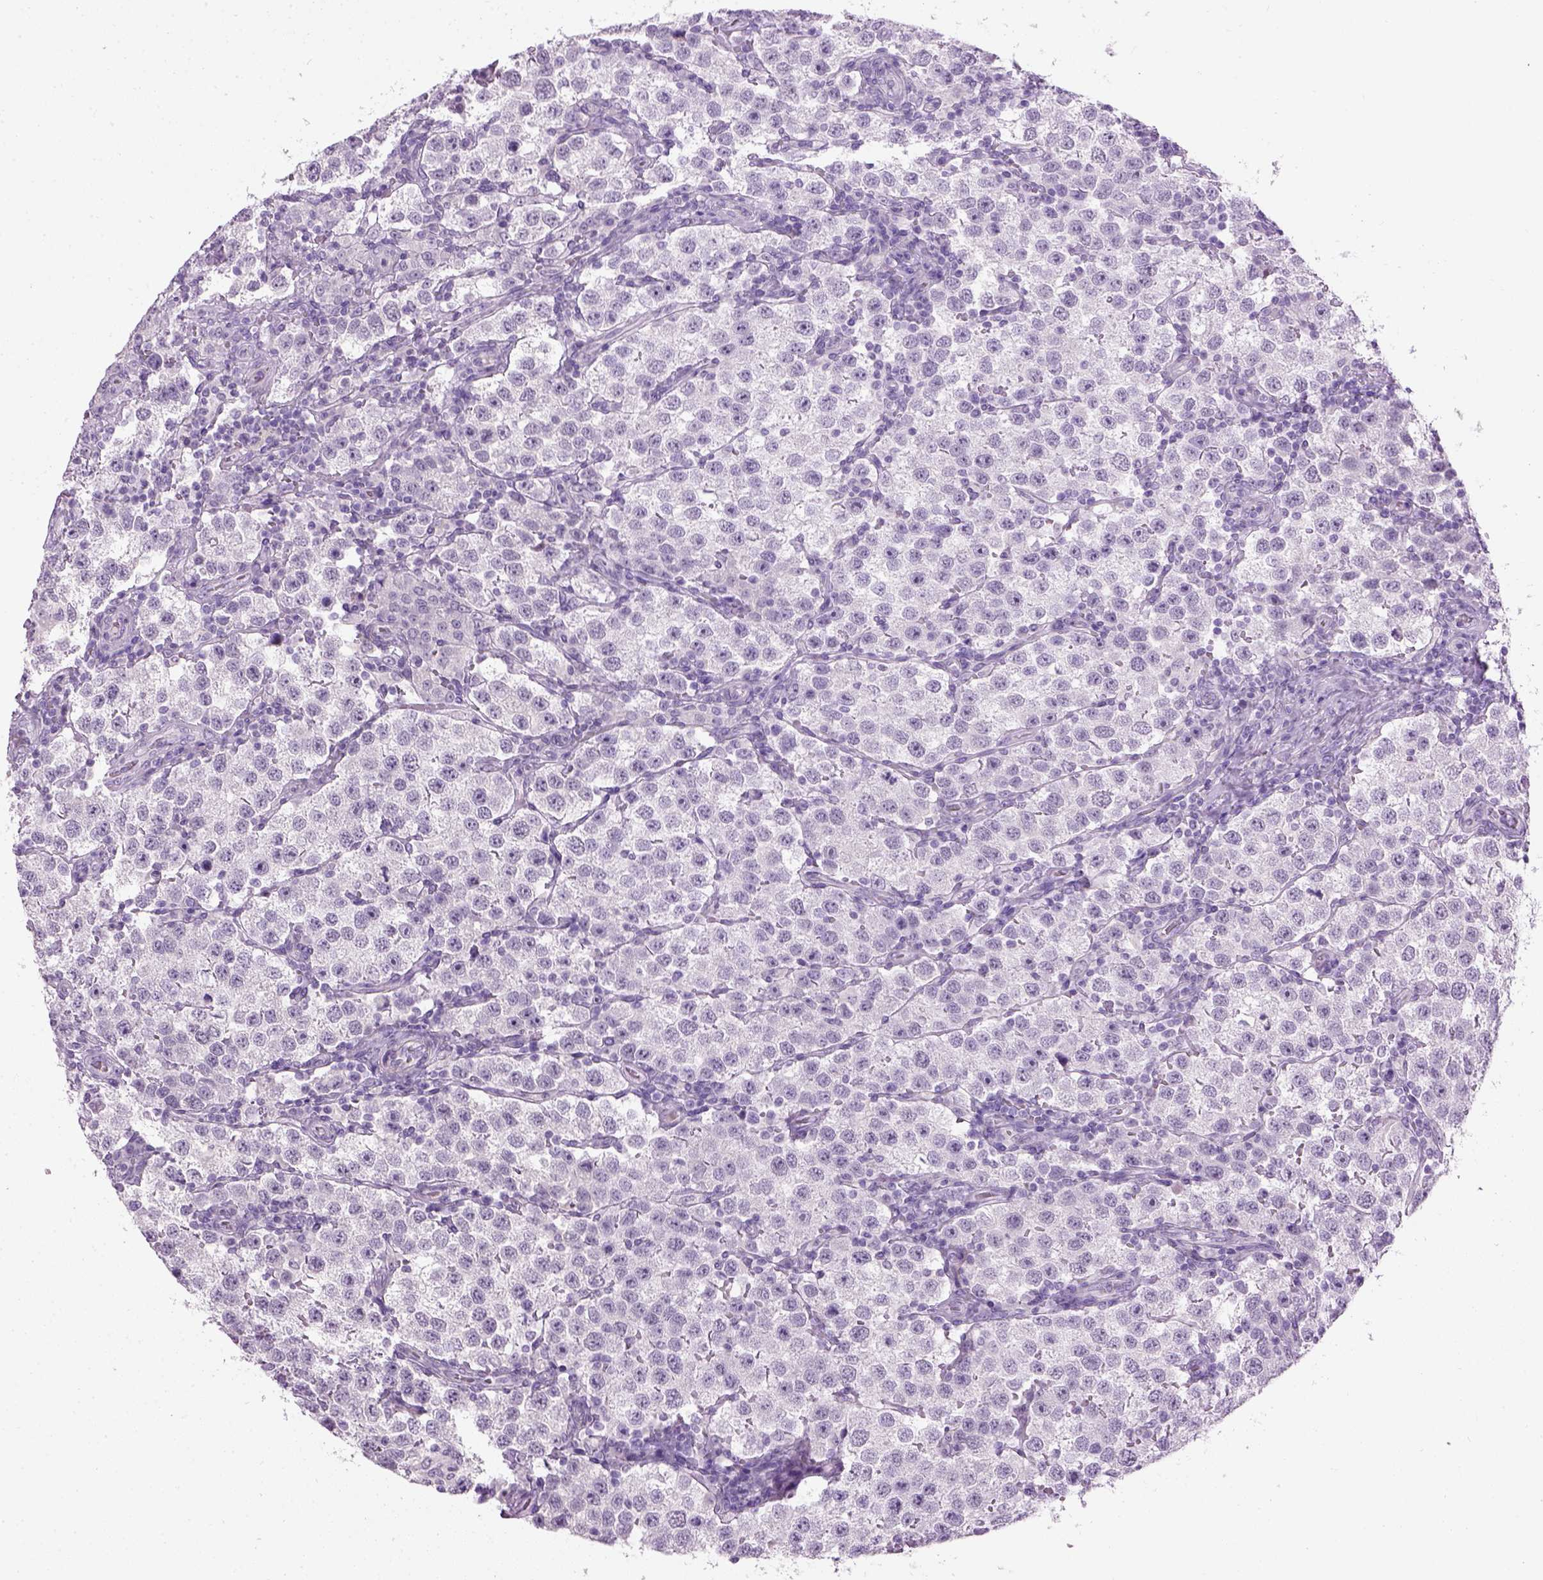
{"staining": {"intensity": "negative", "quantity": "none", "location": "none"}, "tissue": "testis cancer", "cell_type": "Tumor cells", "image_type": "cancer", "snomed": [{"axis": "morphology", "description": "Seminoma, NOS"}, {"axis": "topography", "description": "Testis"}], "caption": "An image of testis seminoma stained for a protein displays no brown staining in tumor cells. Nuclei are stained in blue.", "gene": "GABRB2", "patient": {"sex": "male", "age": 37}}